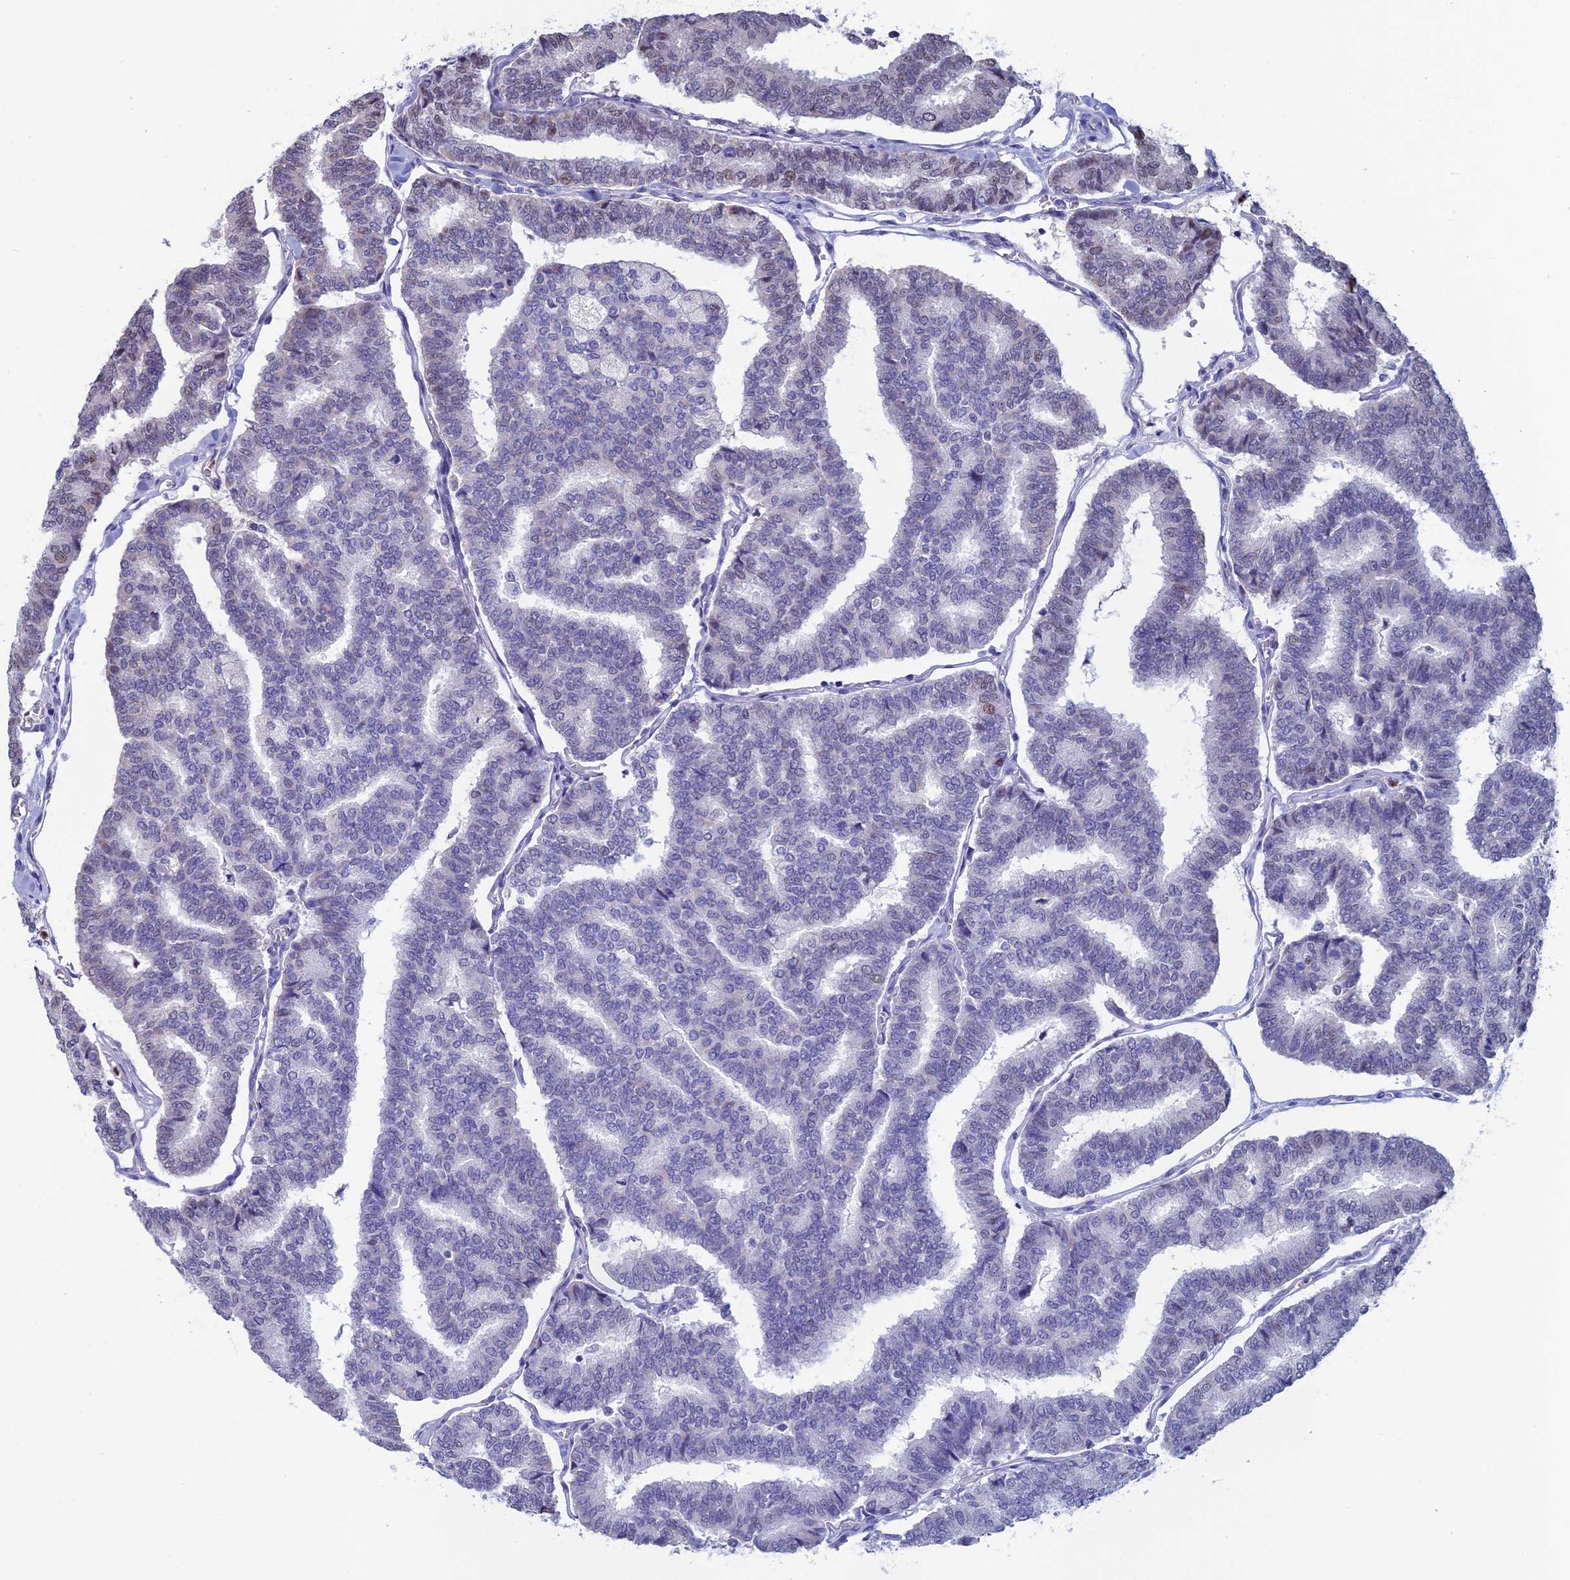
{"staining": {"intensity": "negative", "quantity": "none", "location": "none"}, "tissue": "thyroid cancer", "cell_type": "Tumor cells", "image_type": "cancer", "snomed": [{"axis": "morphology", "description": "Papillary adenocarcinoma, NOS"}, {"axis": "topography", "description": "Thyroid gland"}], "caption": "DAB immunohistochemical staining of human papillary adenocarcinoma (thyroid) displays no significant staining in tumor cells.", "gene": "ACSS1", "patient": {"sex": "female", "age": 35}}